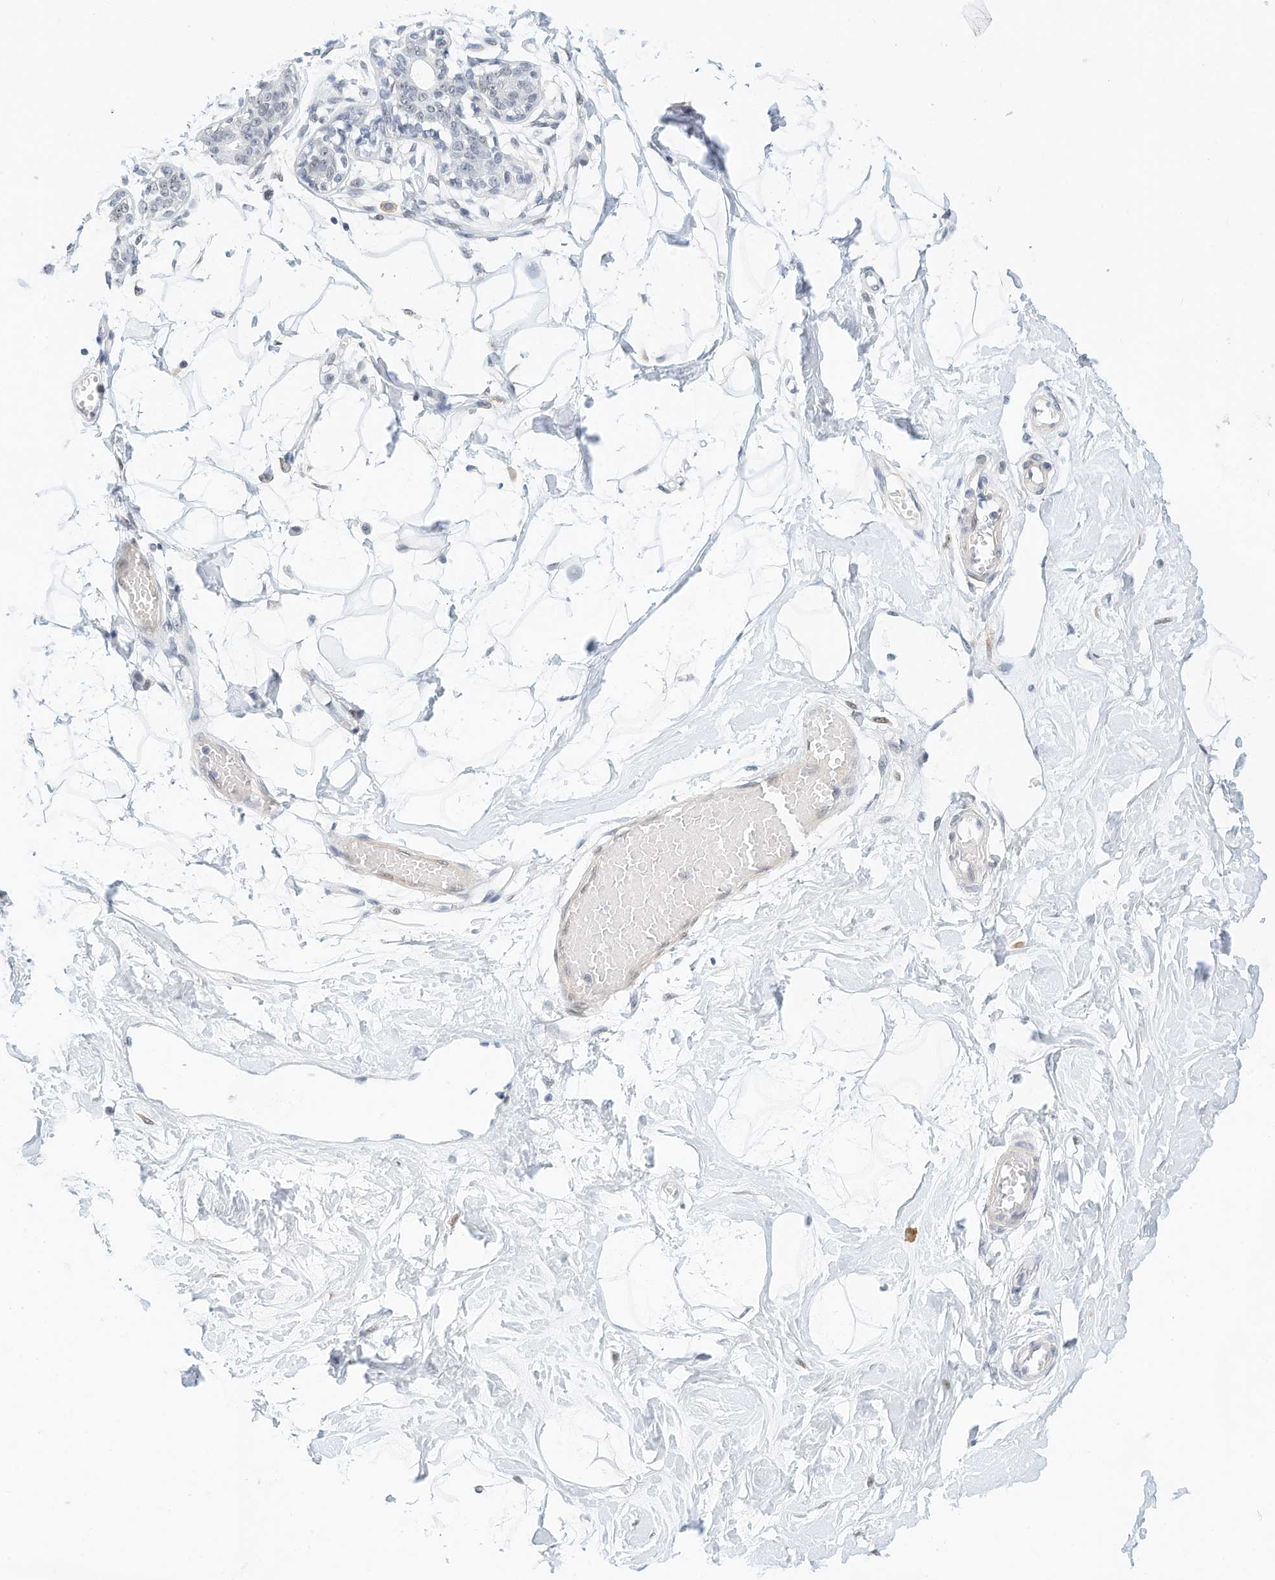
{"staining": {"intensity": "negative", "quantity": "none", "location": "none"}, "tissue": "breast", "cell_type": "Adipocytes", "image_type": "normal", "snomed": [{"axis": "morphology", "description": "Normal tissue, NOS"}, {"axis": "topography", "description": "Breast"}], "caption": "The immunohistochemistry image has no significant staining in adipocytes of breast.", "gene": "ARHGAP28", "patient": {"sex": "female", "age": 45}}